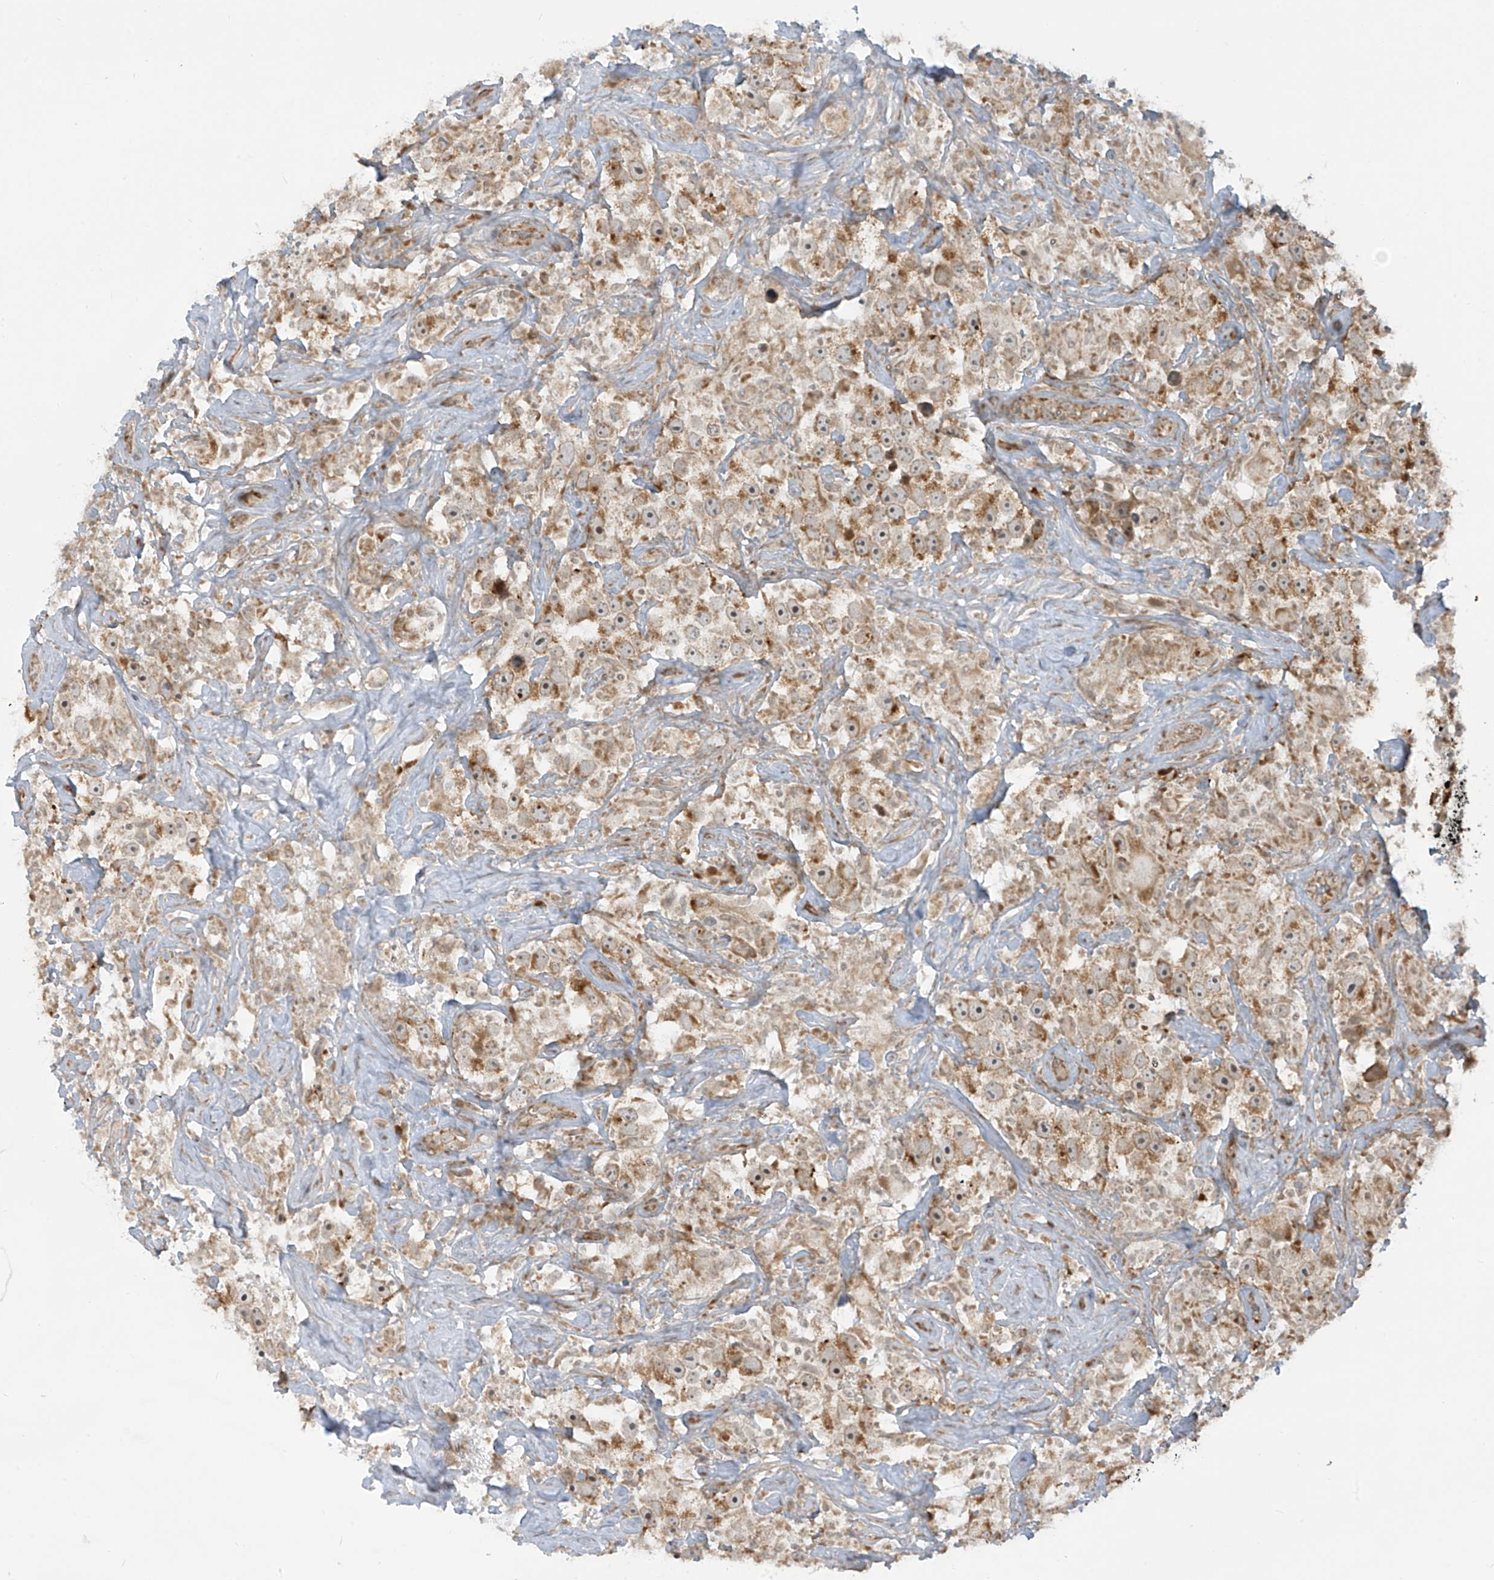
{"staining": {"intensity": "moderate", "quantity": ">75%", "location": "cytoplasmic/membranous"}, "tissue": "testis cancer", "cell_type": "Tumor cells", "image_type": "cancer", "snomed": [{"axis": "morphology", "description": "Seminoma, NOS"}, {"axis": "topography", "description": "Testis"}], "caption": "Immunohistochemistry image of human testis seminoma stained for a protein (brown), which demonstrates medium levels of moderate cytoplasmic/membranous staining in approximately >75% of tumor cells.", "gene": "TRIM67", "patient": {"sex": "male", "age": 49}}